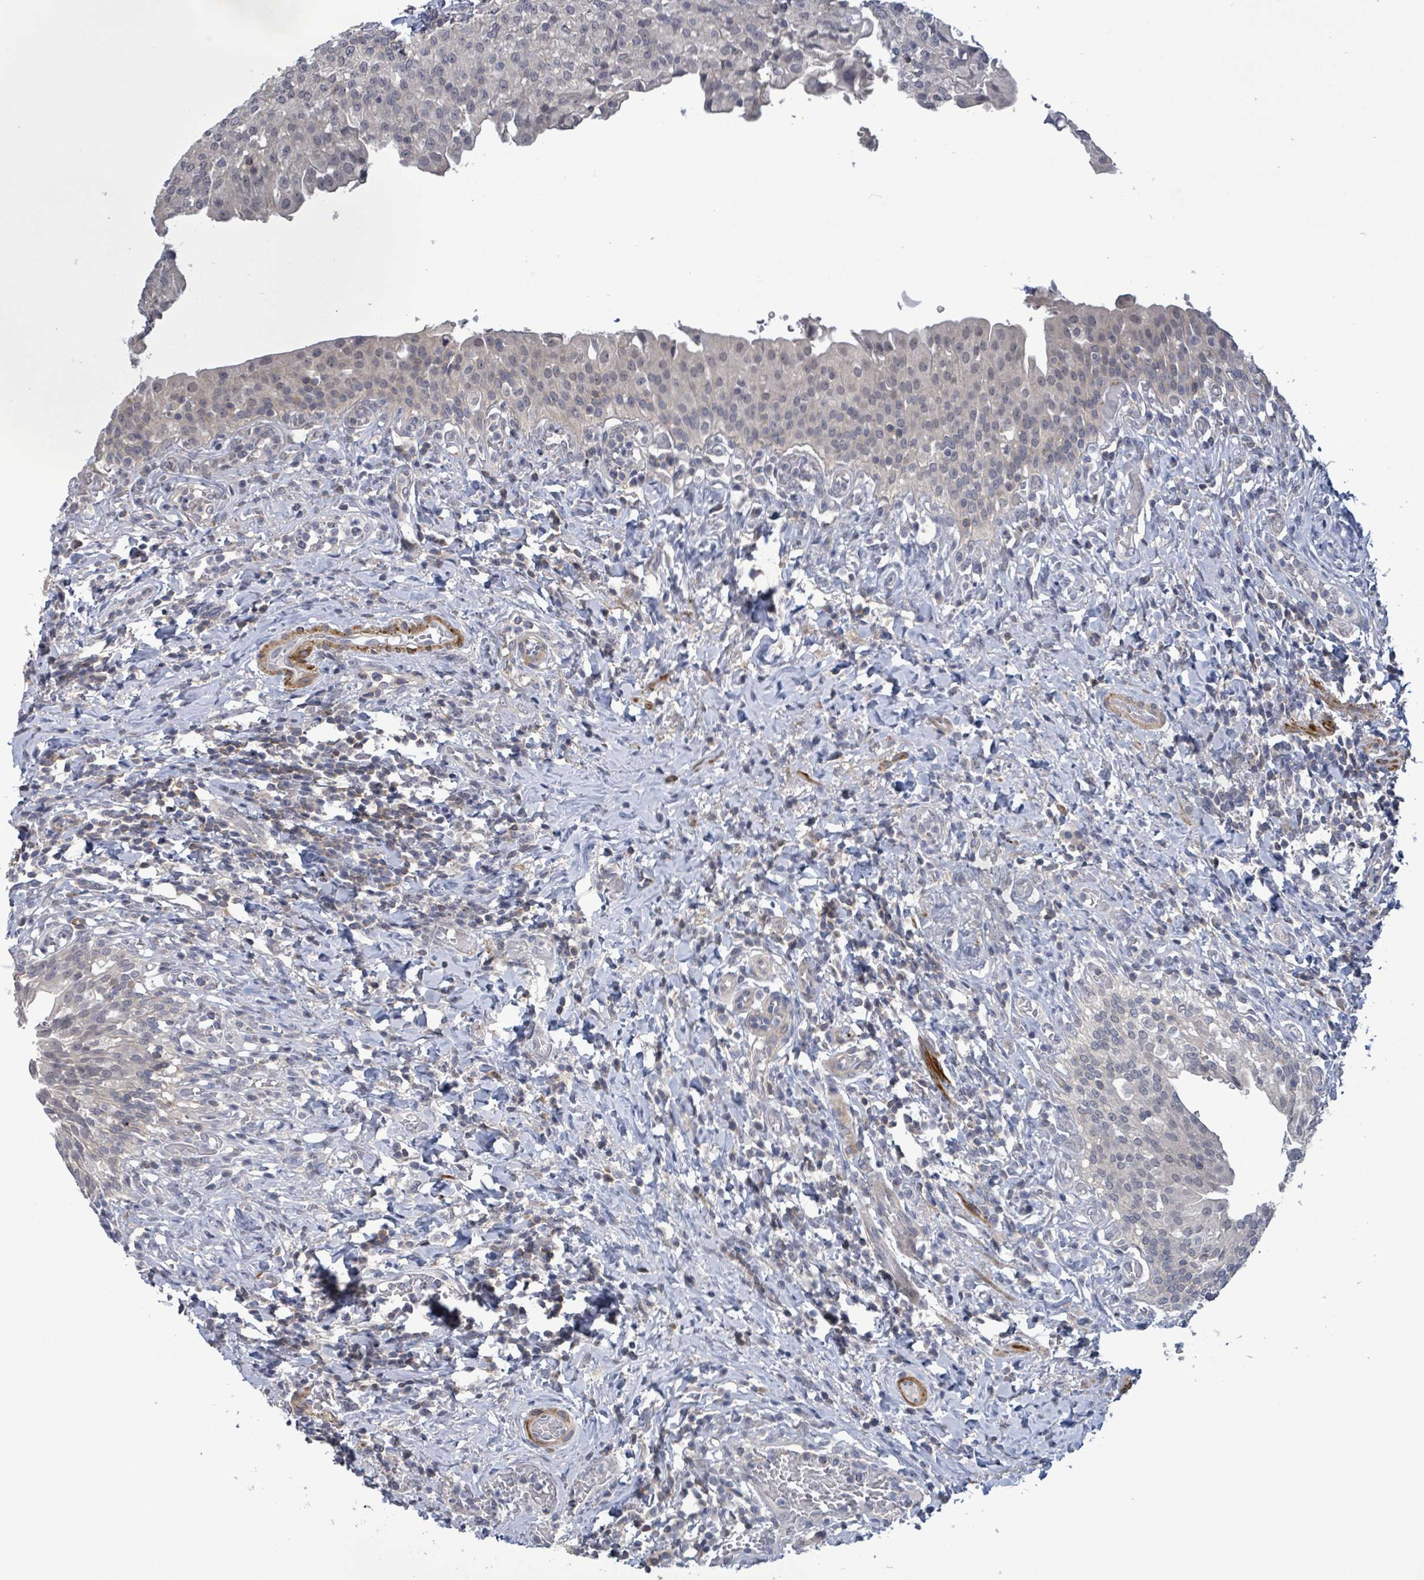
{"staining": {"intensity": "negative", "quantity": "none", "location": "none"}, "tissue": "urinary bladder", "cell_type": "Urothelial cells", "image_type": "normal", "snomed": [{"axis": "morphology", "description": "Normal tissue, NOS"}, {"axis": "morphology", "description": "Inflammation, NOS"}, {"axis": "topography", "description": "Urinary bladder"}], "caption": "Immunohistochemistry micrograph of unremarkable urinary bladder stained for a protein (brown), which shows no positivity in urothelial cells. Brightfield microscopy of immunohistochemistry (IHC) stained with DAB (brown) and hematoxylin (blue), captured at high magnification.", "gene": "AMMECR1", "patient": {"sex": "male", "age": 64}}